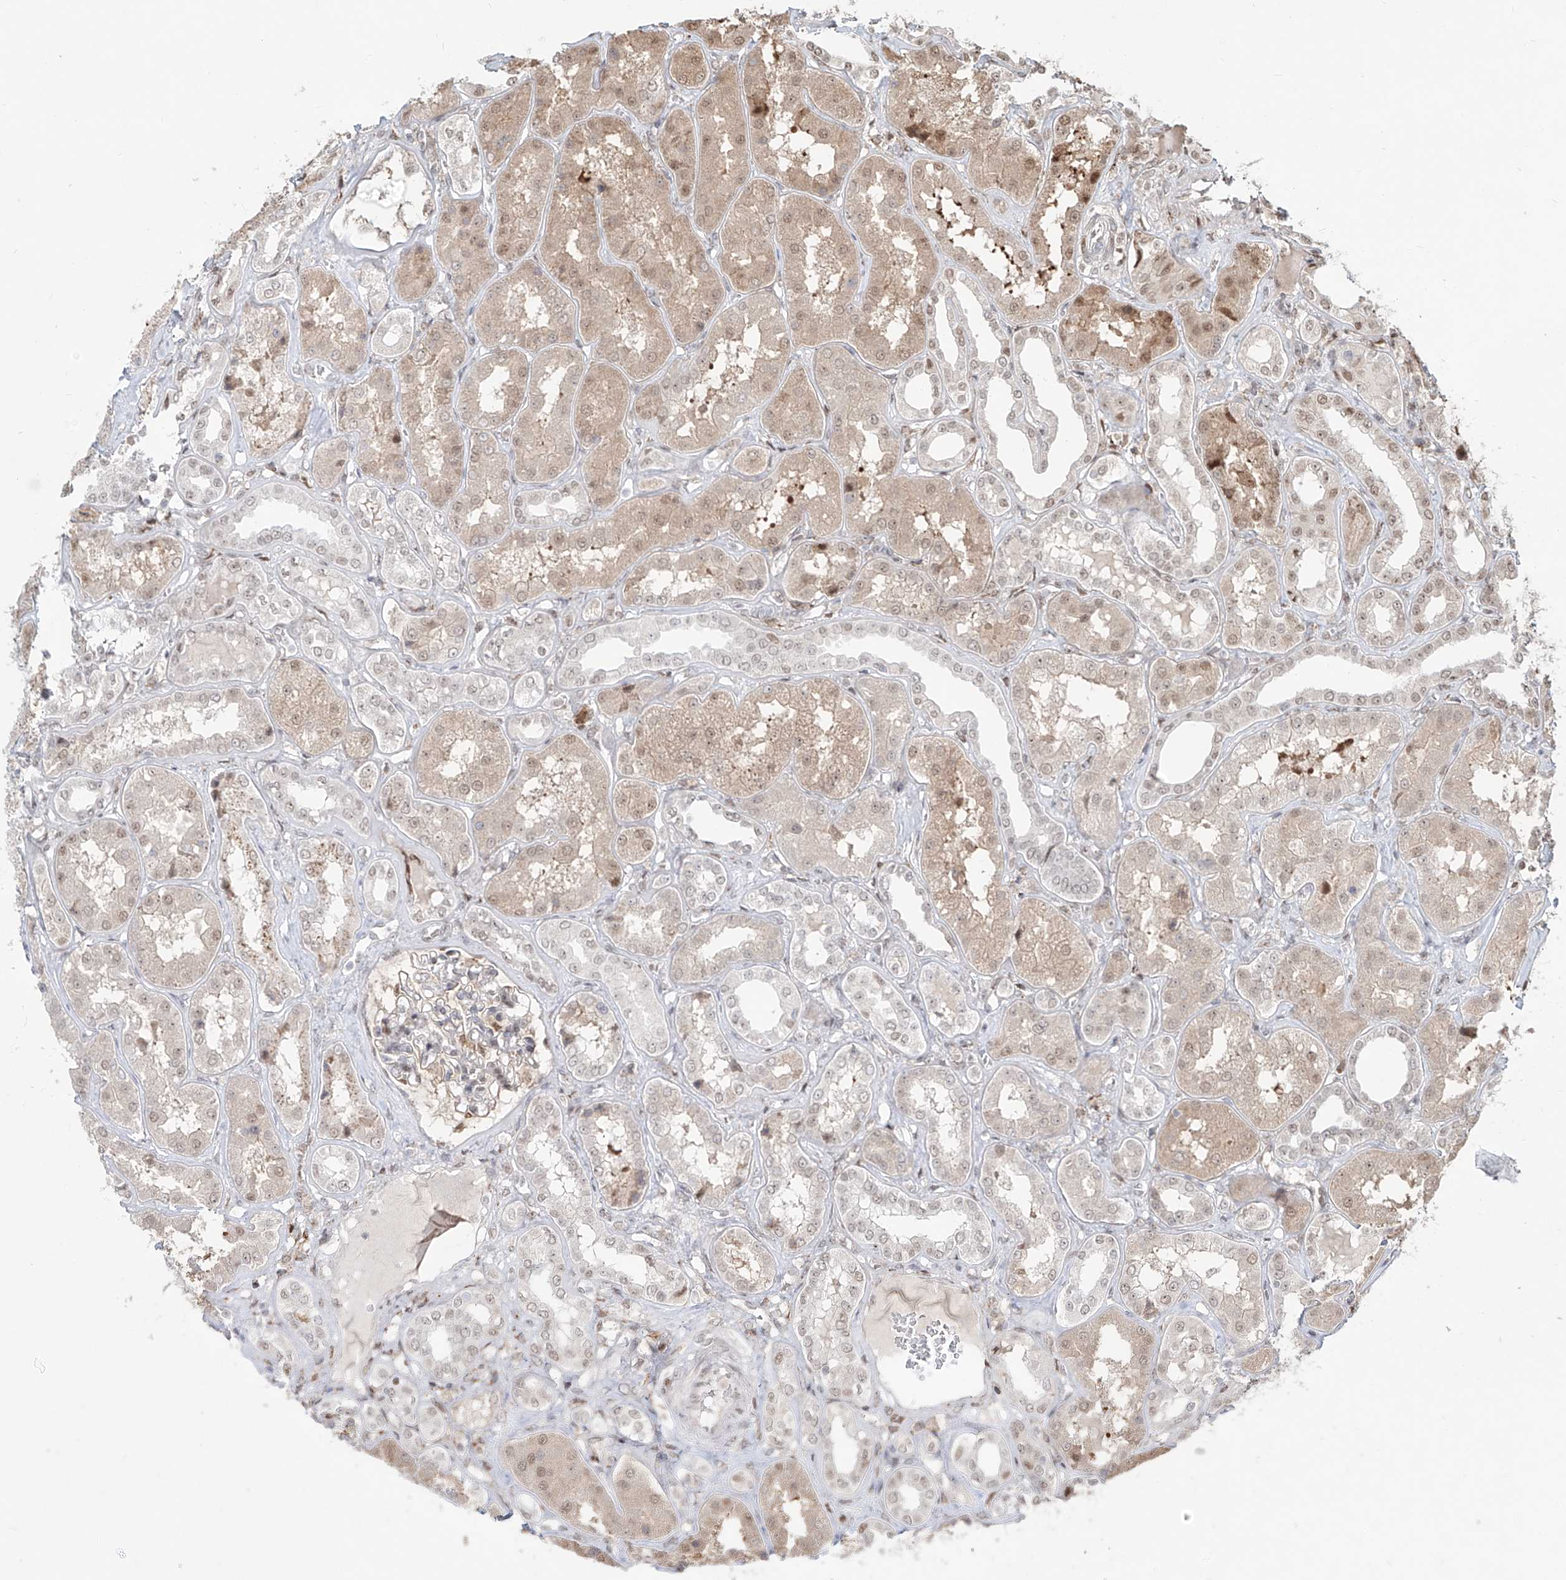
{"staining": {"intensity": "moderate", "quantity": "25%-75%", "location": "cytoplasmic/membranous,nuclear"}, "tissue": "kidney", "cell_type": "Cells in glomeruli", "image_type": "normal", "snomed": [{"axis": "morphology", "description": "Normal tissue, NOS"}, {"axis": "topography", "description": "Kidney"}], "caption": "An IHC histopathology image of benign tissue is shown. Protein staining in brown highlights moderate cytoplasmic/membranous,nuclear positivity in kidney within cells in glomeruli.", "gene": "ZNF710", "patient": {"sex": "female", "age": 56}}